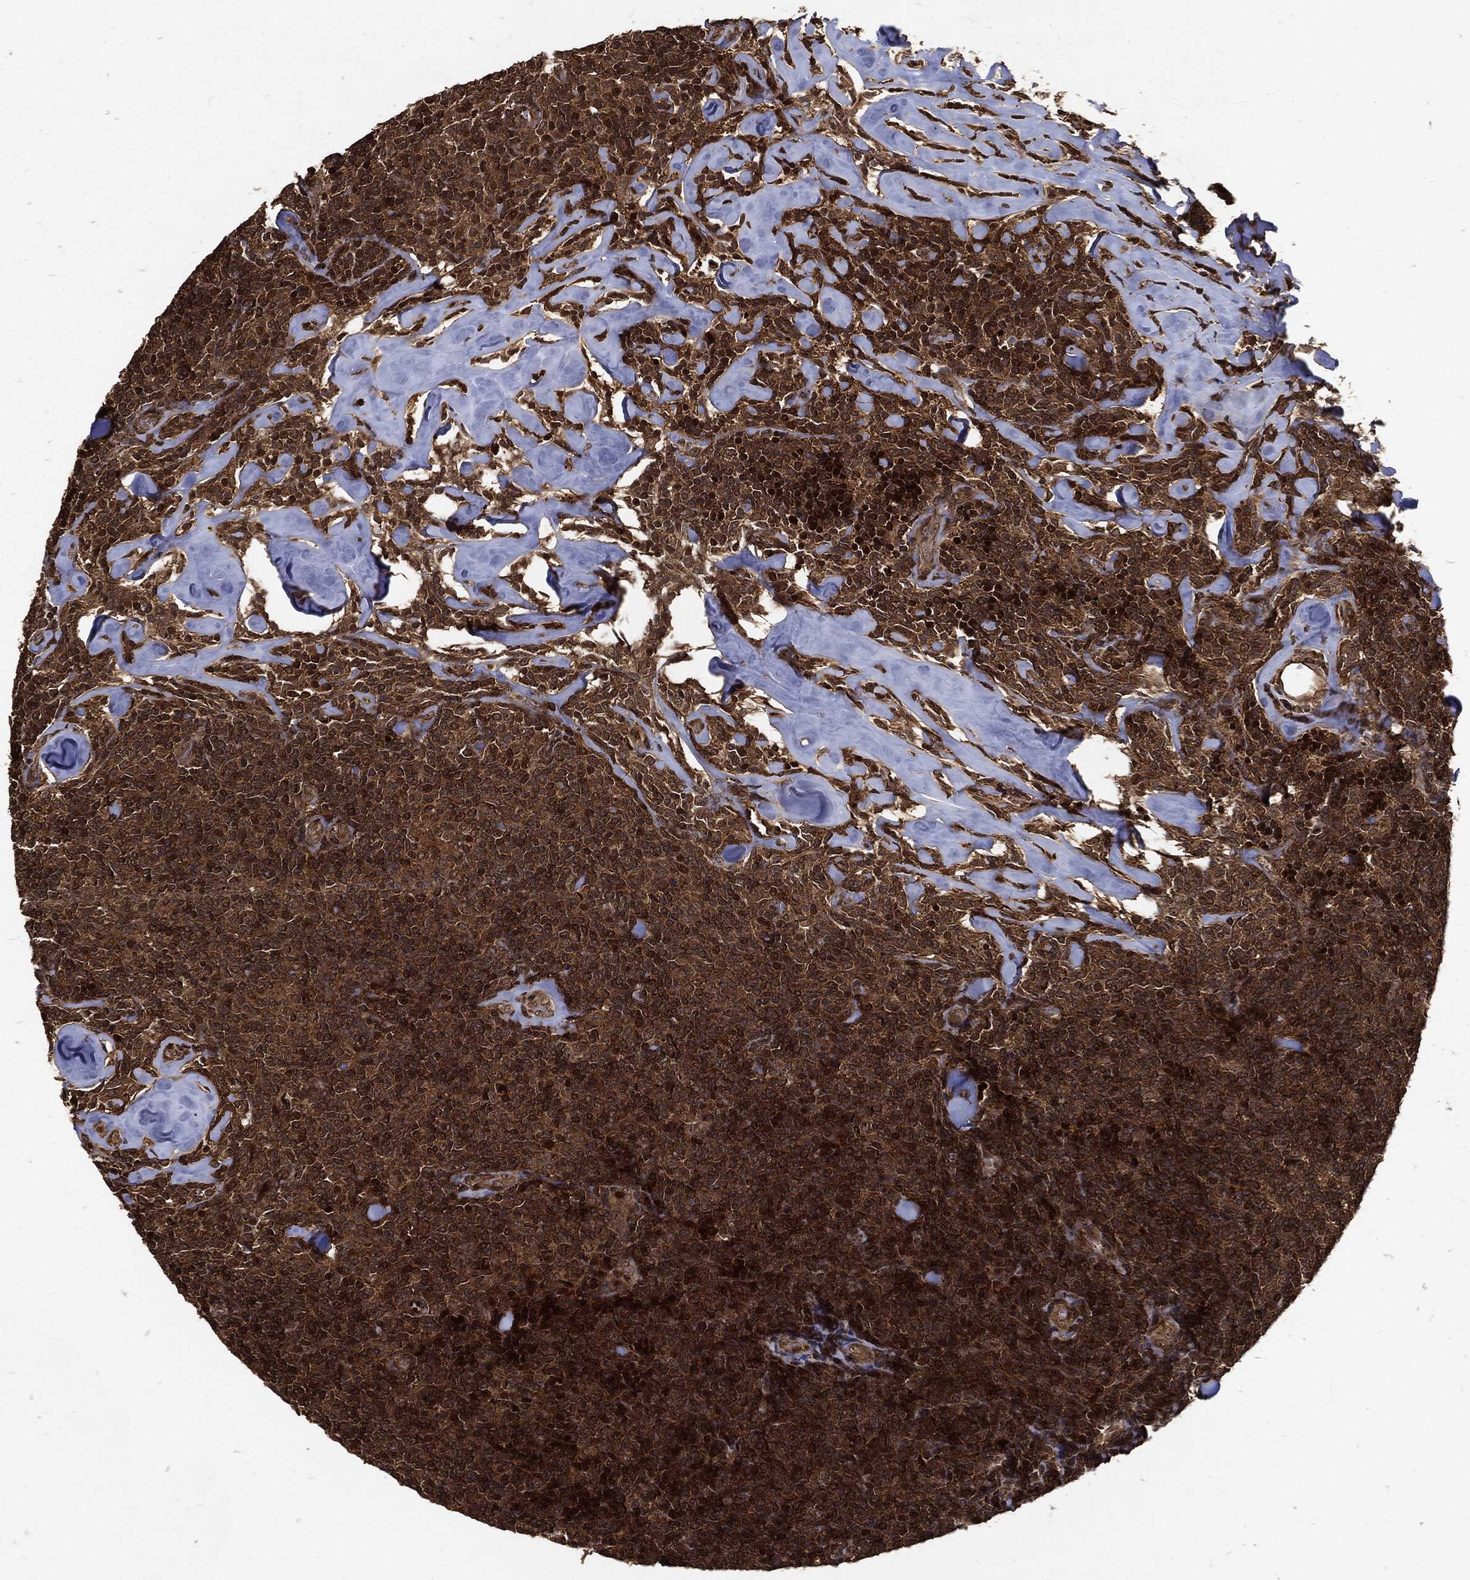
{"staining": {"intensity": "strong", "quantity": ">75%", "location": "cytoplasmic/membranous"}, "tissue": "lymphoma", "cell_type": "Tumor cells", "image_type": "cancer", "snomed": [{"axis": "morphology", "description": "Malignant lymphoma, non-Hodgkin's type, Low grade"}, {"axis": "topography", "description": "Lymph node"}], "caption": "Immunohistochemical staining of human low-grade malignant lymphoma, non-Hodgkin's type exhibits high levels of strong cytoplasmic/membranous protein staining in about >75% of tumor cells. The staining was performed using DAB (3,3'-diaminobenzidine), with brown indicating positive protein expression. Nuclei are stained blue with hematoxylin.", "gene": "ZNF226", "patient": {"sex": "female", "age": 56}}